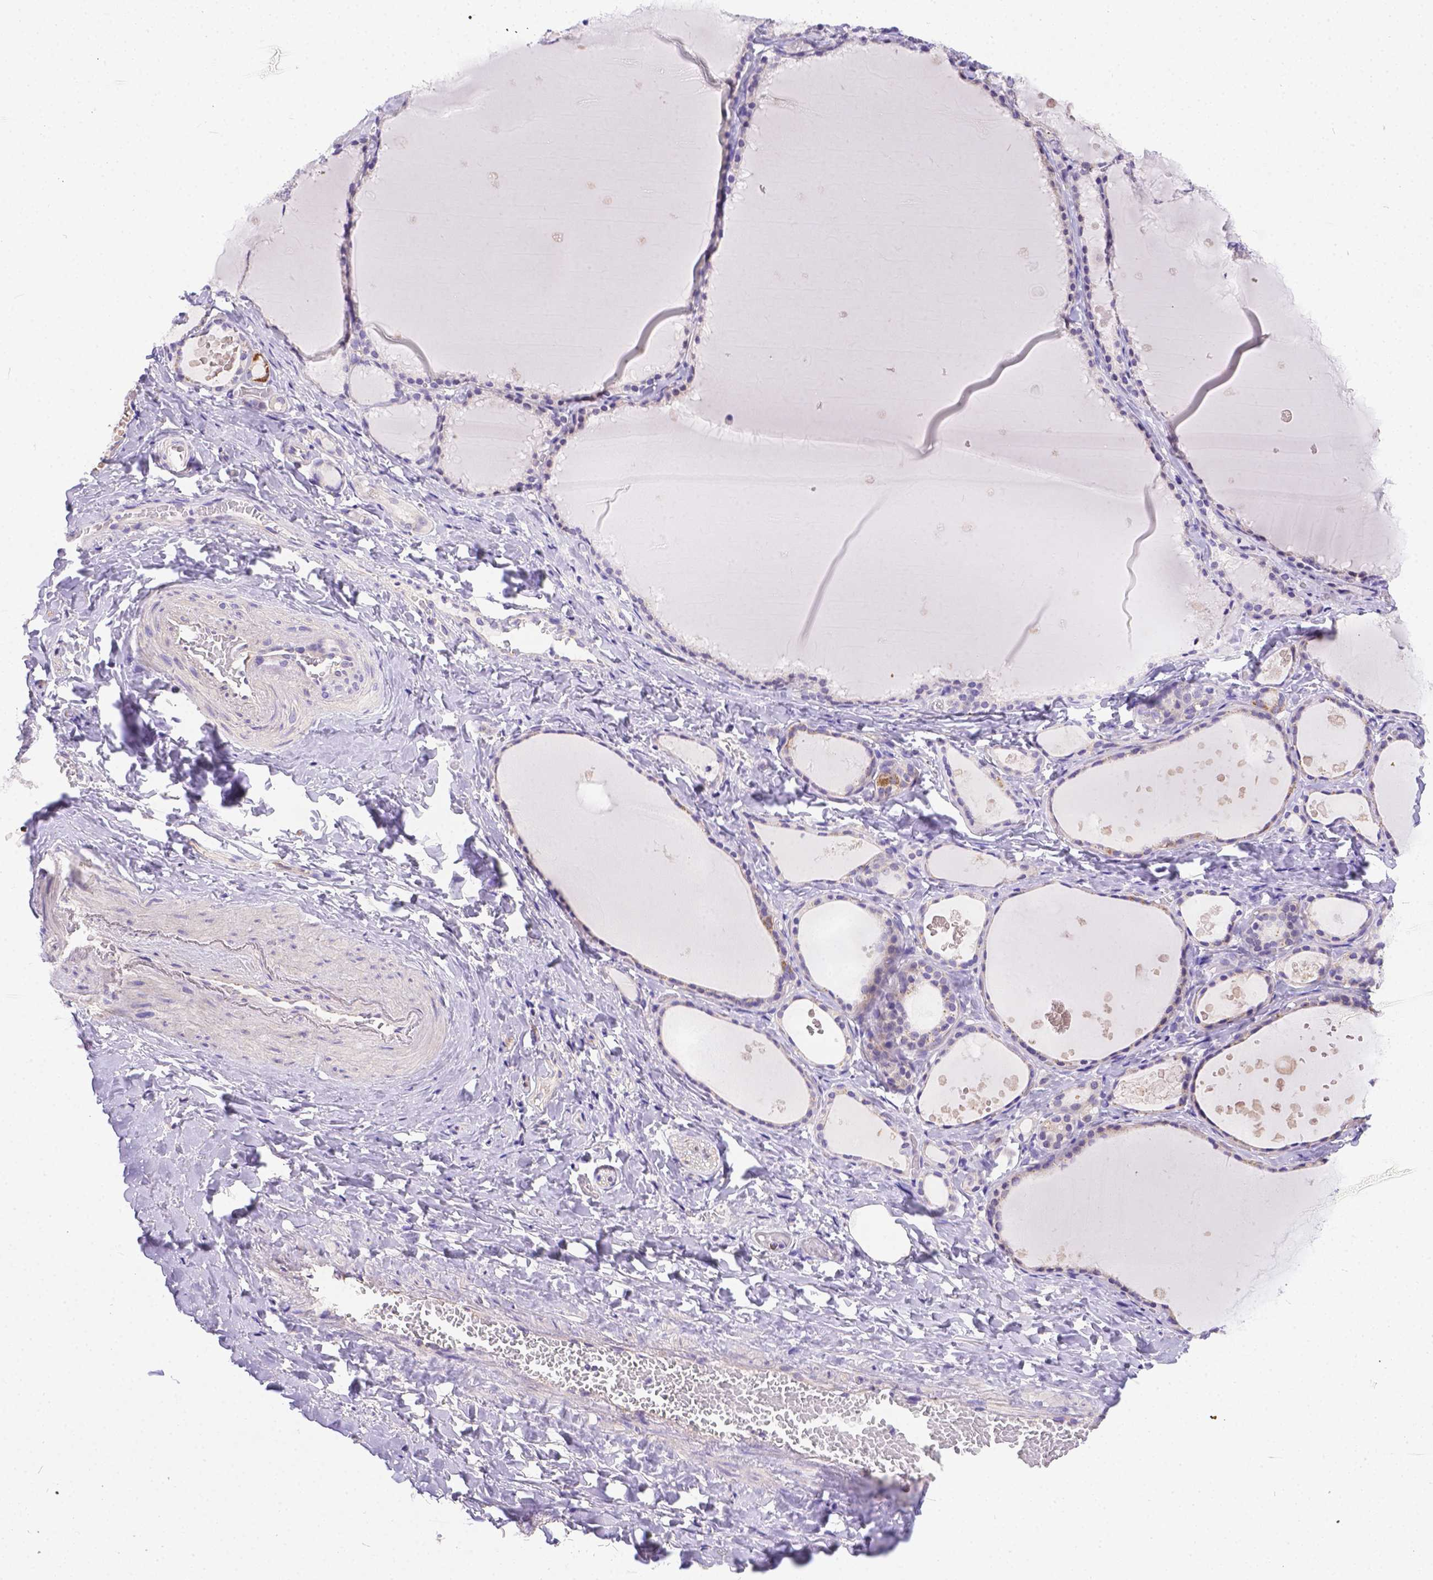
{"staining": {"intensity": "moderate", "quantity": "<25%", "location": "cytoplasmic/membranous"}, "tissue": "thyroid gland", "cell_type": "Glandular cells", "image_type": "normal", "snomed": [{"axis": "morphology", "description": "Normal tissue, NOS"}, {"axis": "topography", "description": "Thyroid gland"}], "caption": "Immunohistochemistry (DAB) staining of normal human thyroid gland shows moderate cytoplasmic/membranous protein positivity in about <25% of glandular cells. Nuclei are stained in blue.", "gene": "DLEC1", "patient": {"sex": "female", "age": 56}}